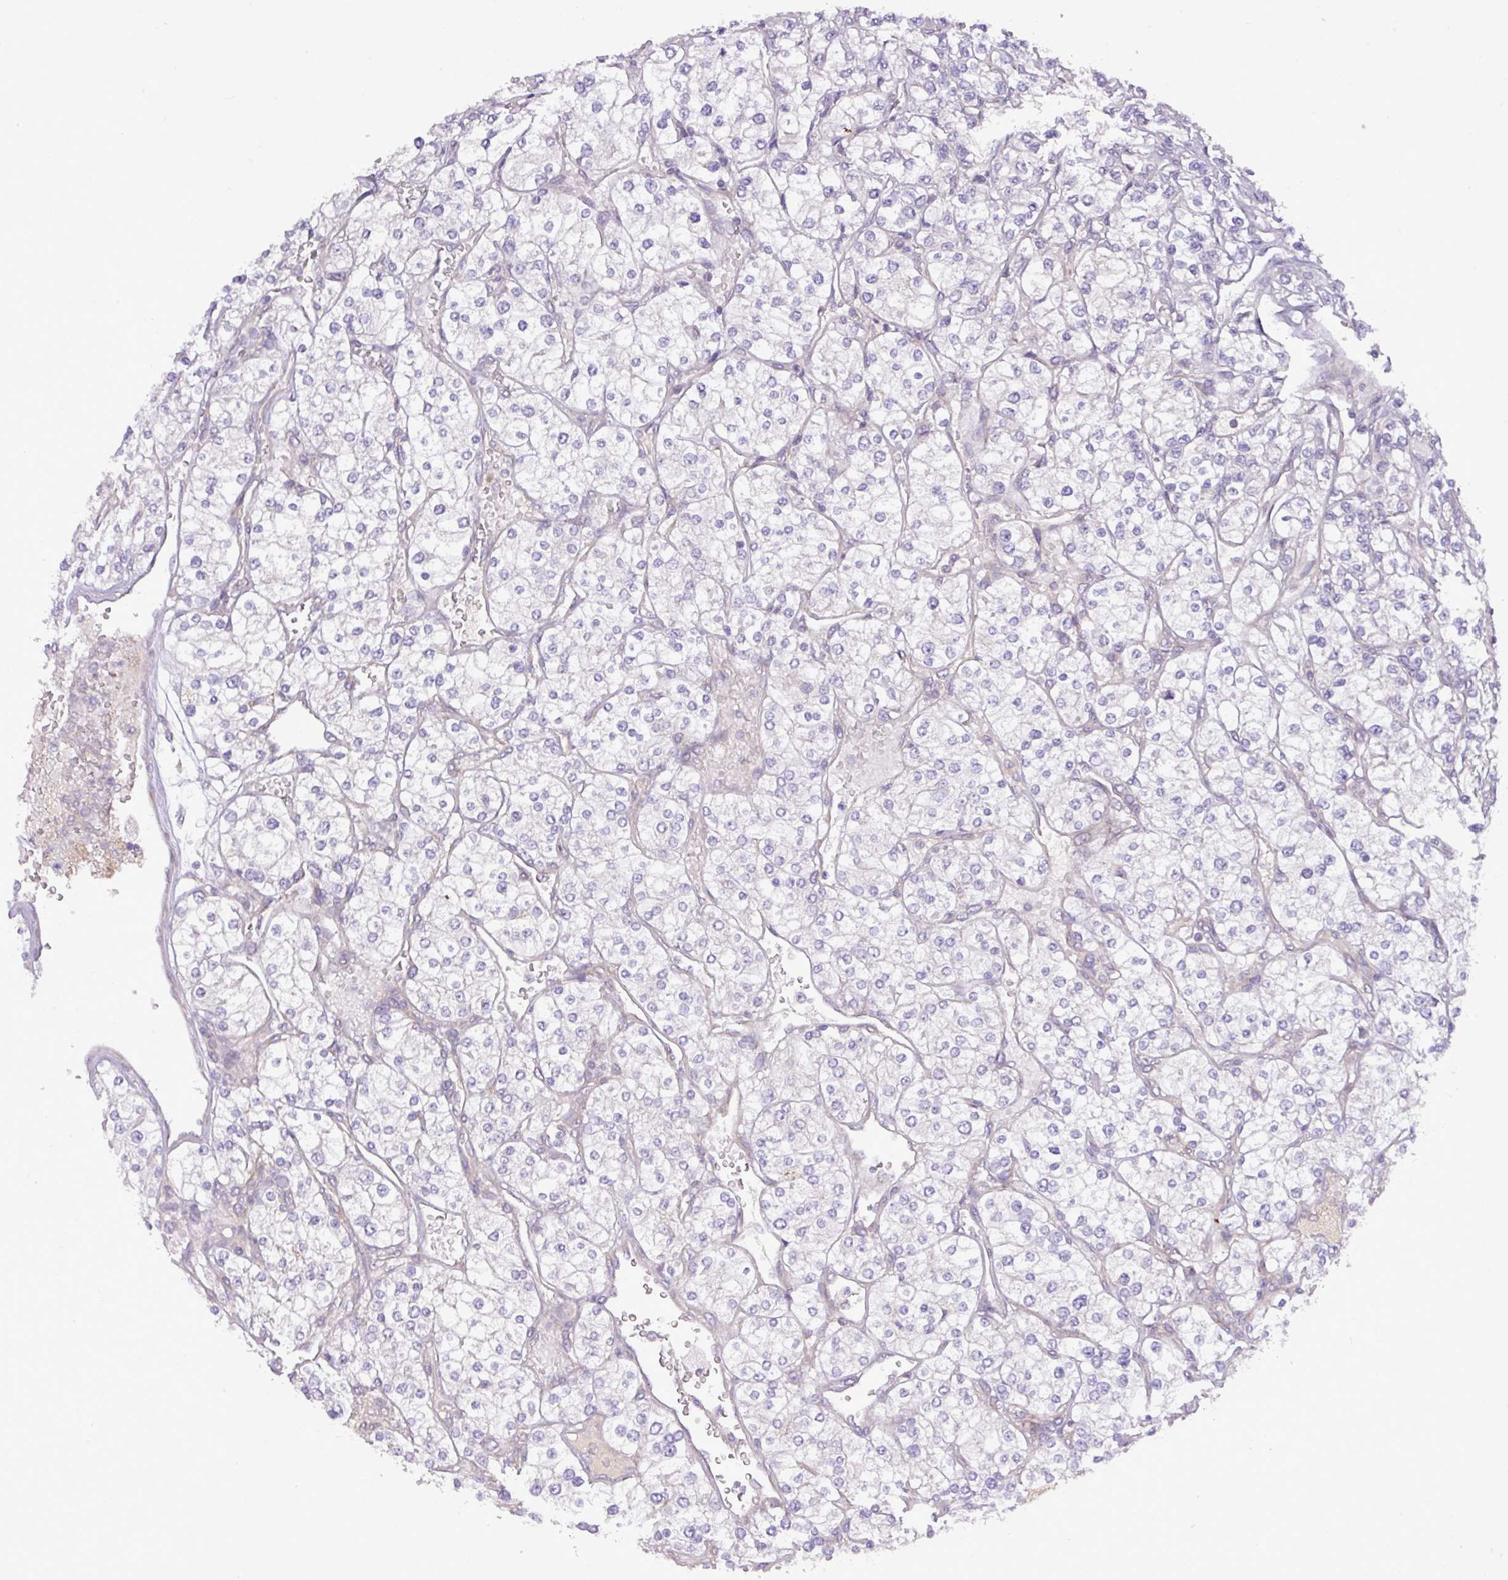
{"staining": {"intensity": "negative", "quantity": "none", "location": "none"}, "tissue": "renal cancer", "cell_type": "Tumor cells", "image_type": "cancer", "snomed": [{"axis": "morphology", "description": "Adenocarcinoma, NOS"}, {"axis": "topography", "description": "Kidney"}], "caption": "Immunohistochemical staining of renal adenocarcinoma reveals no significant positivity in tumor cells.", "gene": "FAM222B", "patient": {"sex": "male", "age": 80}}